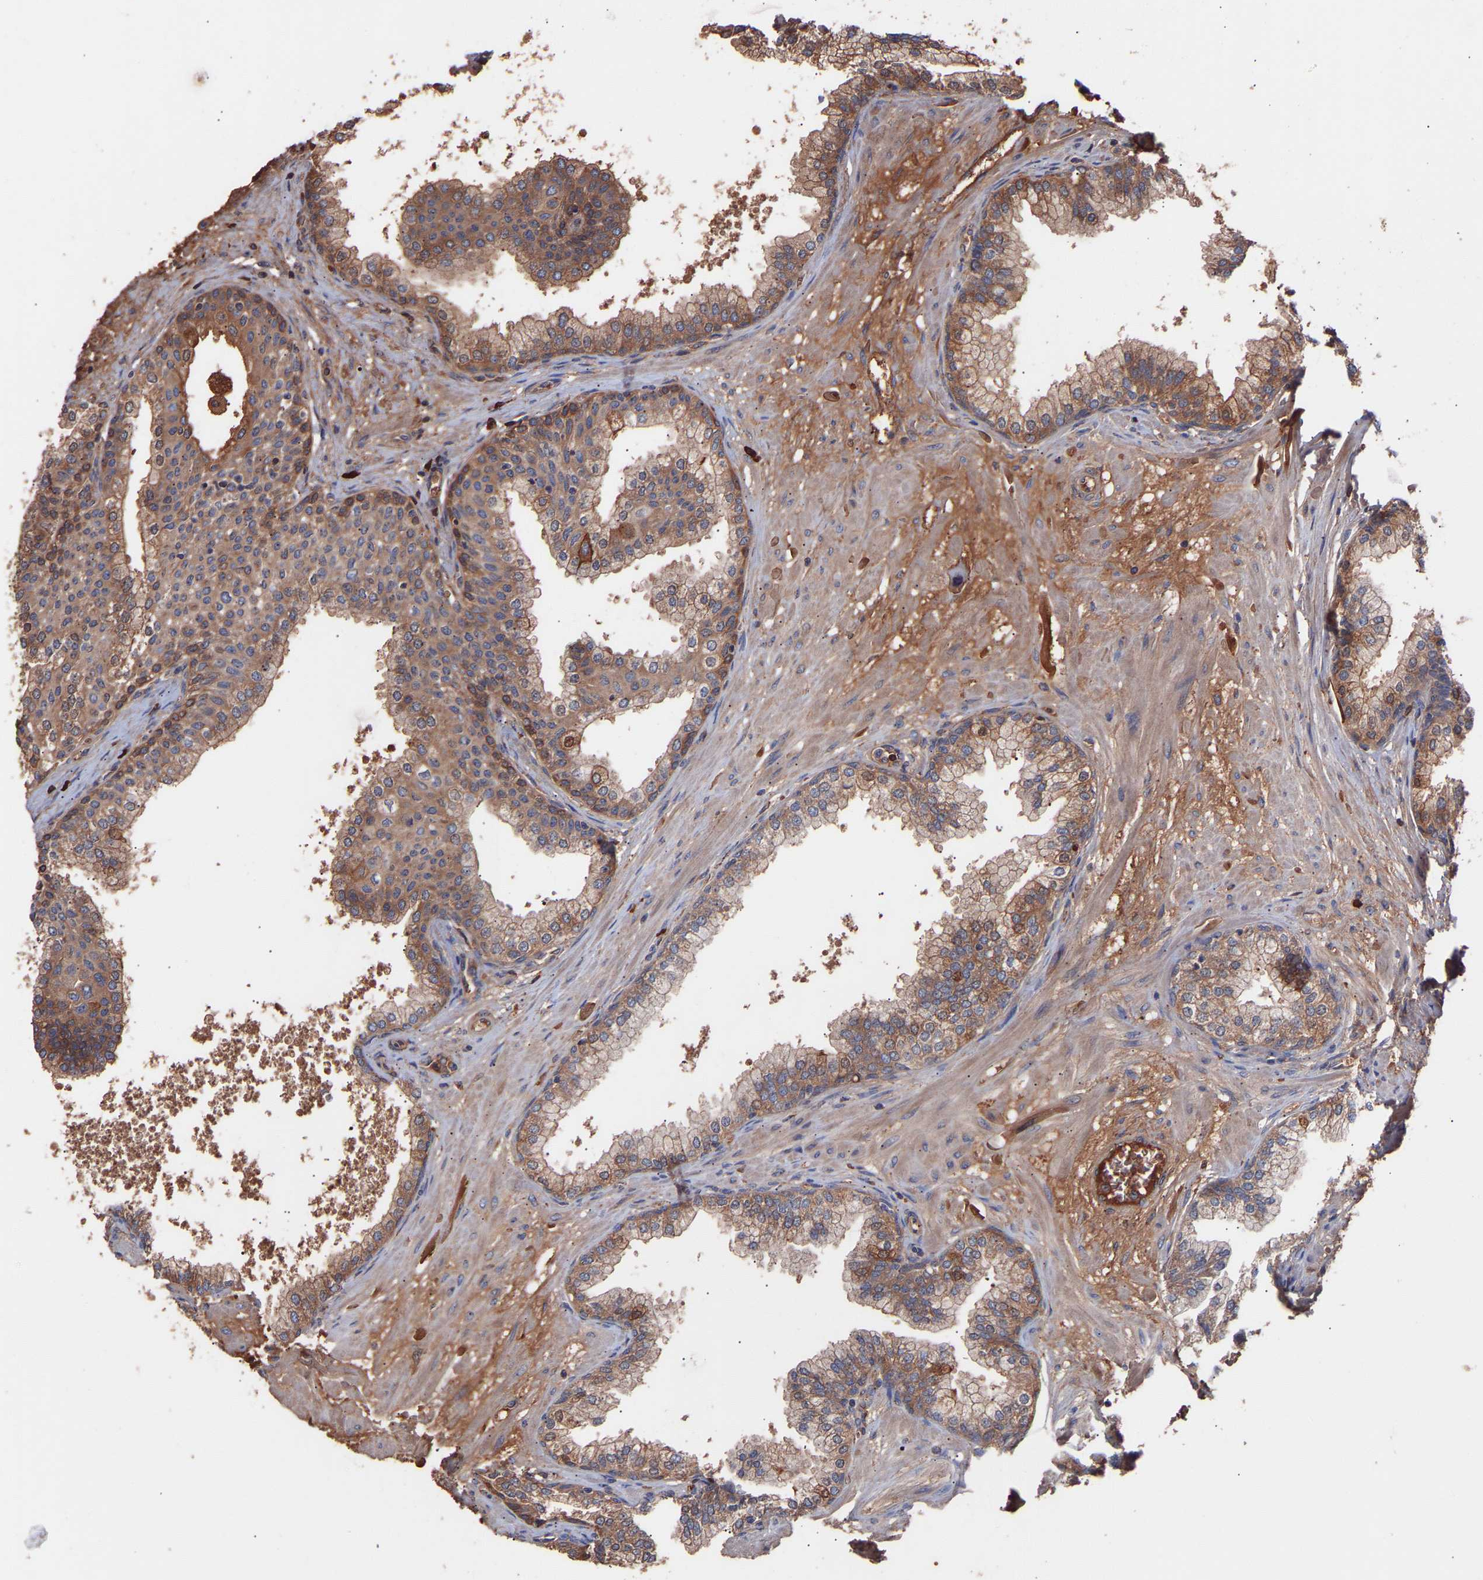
{"staining": {"intensity": "strong", "quantity": "25%-75%", "location": "cytoplasmic/membranous"}, "tissue": "prostate", "cell_type": "Glandular cells", "image_type": "normal", "snomed": [{"axis": "morphology", "description": "Normal tissue, NOS"}, {"axis": "morphology", "description": "Urothelial carcinoma, Low grade"}, {"axis": "topography", "description": "Urinary bladder"}, {"axis": "topography", "description": "Prostate"}], "caption": "DAB (3,3'-diaminobenzidine) immunohistochemical staining of unremarkable human prostate shows strong cytoplasmic/membranous protein staining in about 25%-75% of glandular cells. The staining was performed using DAB to visualize the protein expression in brown, while the nuclei were stained in blue with hematoxylin (Magnification: 20x).", "gene": "TMEM268", "patient": {"sex": "male", "age": 60}}